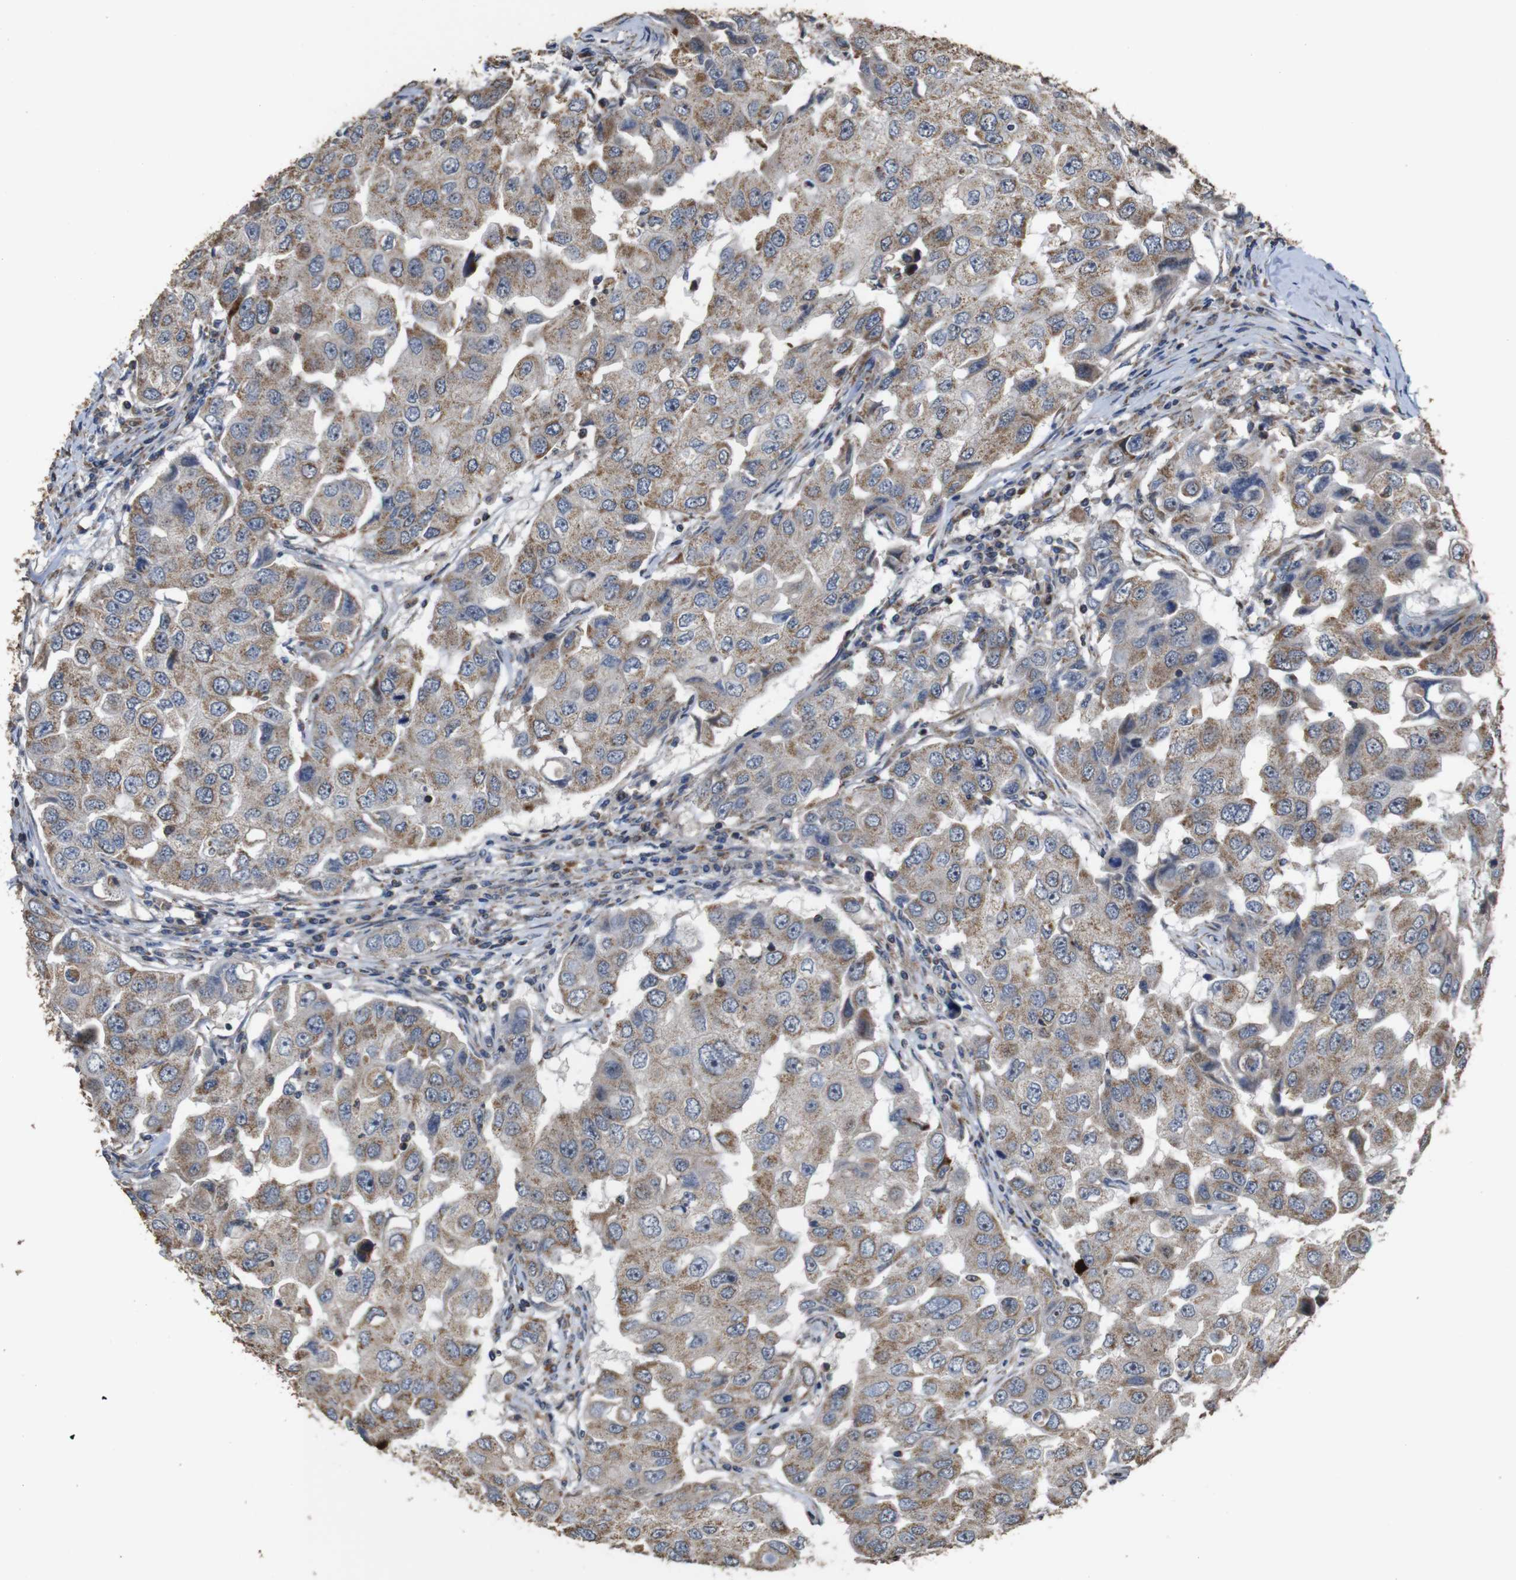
{"staining": {"intensity": "moderate", "quantity": ">75%", "location": "cytoplasmic/membranous"}, "tissue": "breast cancer", "cell_type": "Tumor cells", "image_type": "cancer", "snomed": [{"axis": "morphology", "description": "Duct carcinoma"}, {"axis": "topography", "description": "Breast"}], "caption": "Breast cancer stained for a protein (brown) exhibits moderate cytoplasmic/membranous positive positivity in about >75% of tumor cells.", "gene": "SNN", "patient": {"sex": "female", "age": 27}}